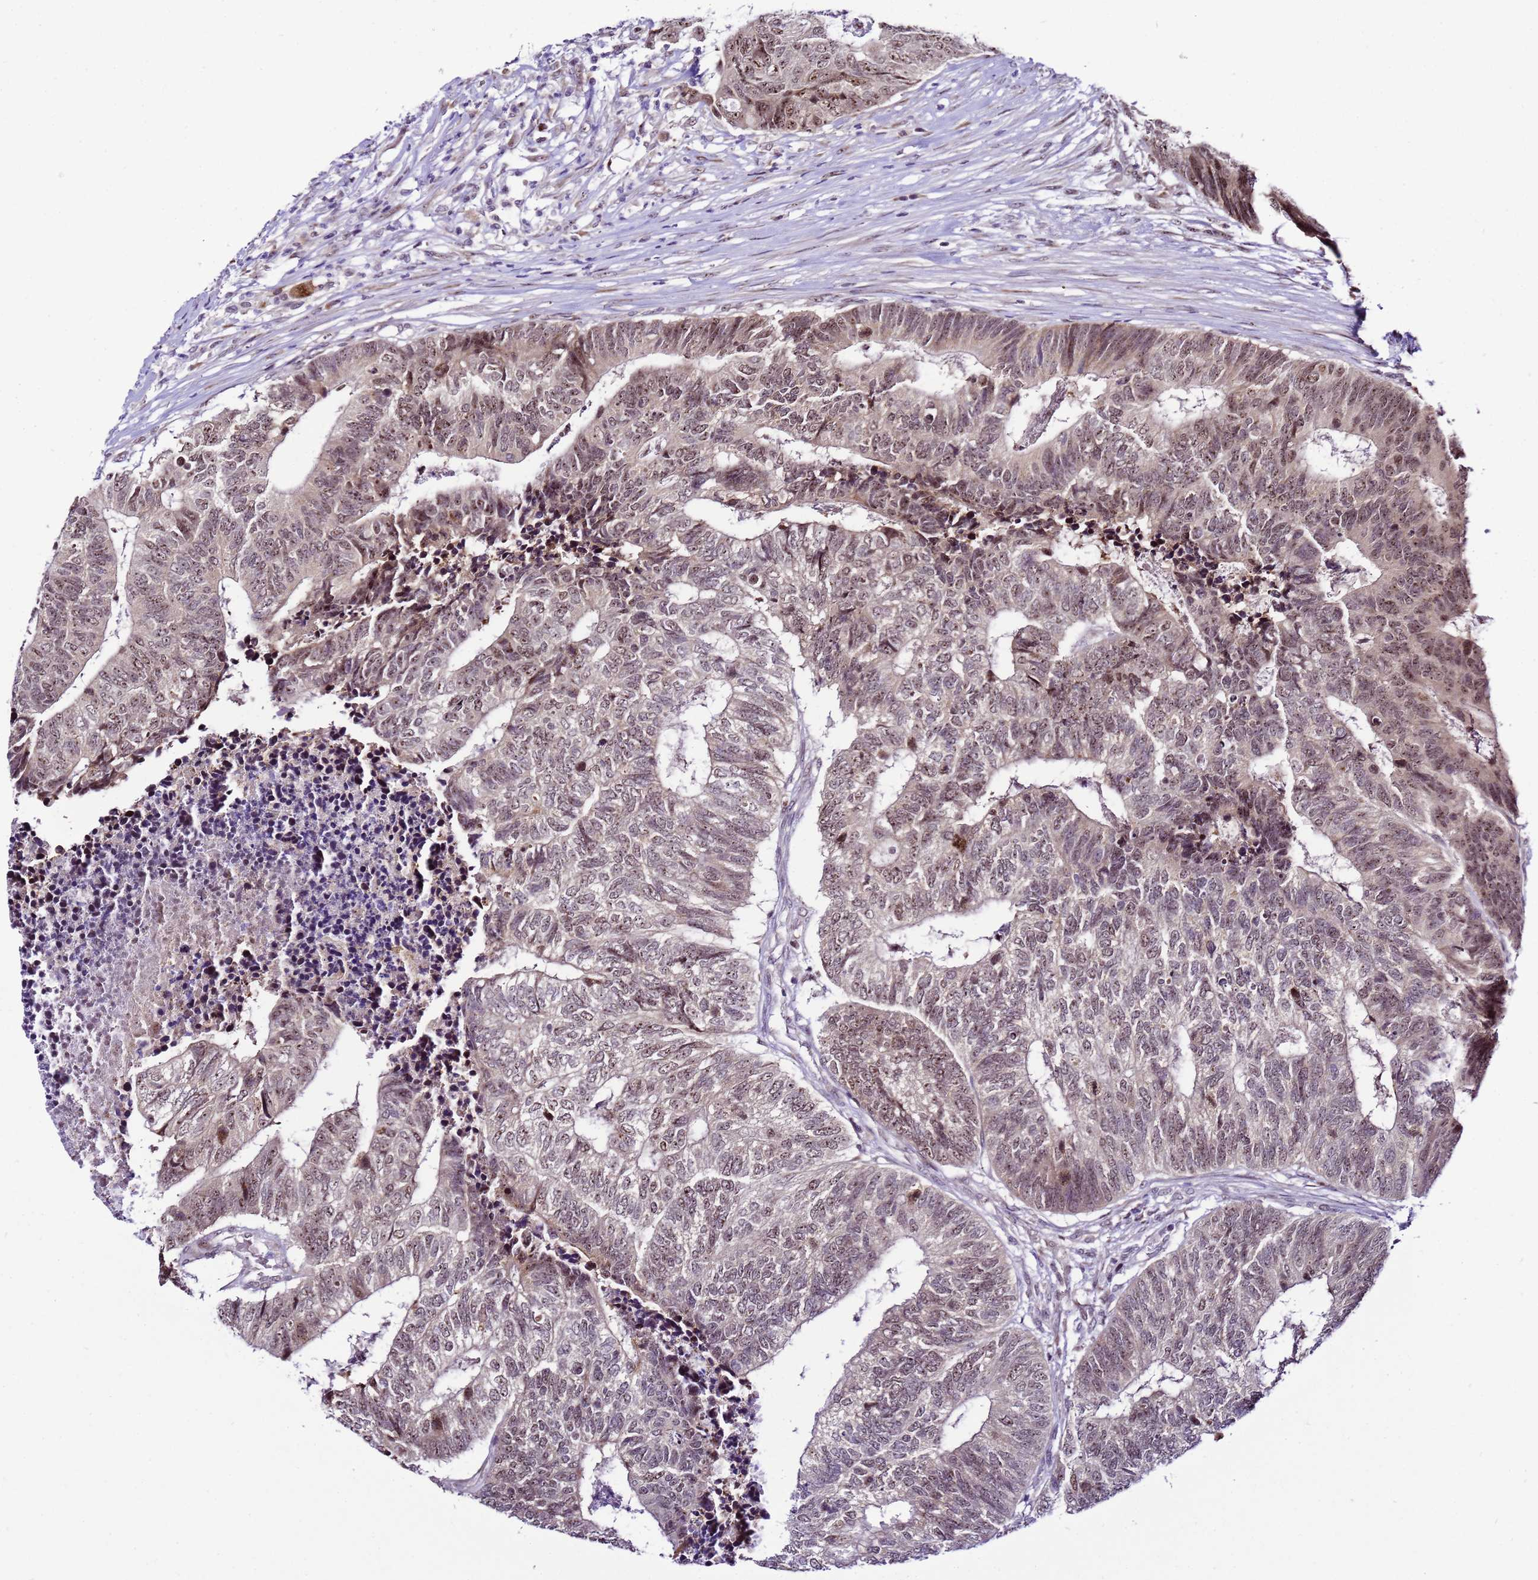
{"staining": {"intensity": "moderate", "quantity": "25%-75%", "location": "nuclear"}, "tissue": "colorectal cancer", "cell_type": "Tumor cells", "image_type": "cancer", "snomed": [{"axis": "morphology", "description": "Adenocarcinoma, NOS"}, {"axis": "topography", "description": "Colon"}], "caption": "Colorectal adenocarcinoma tissue displays moderate nuclear staining in about 25%-75% of tumor cells, visualized by immunohistochemistry. (IHC, brightfield microscopy, high magnification).", "gene": "SLX4IP", "patient": {"sex": "female", "age": 67}}